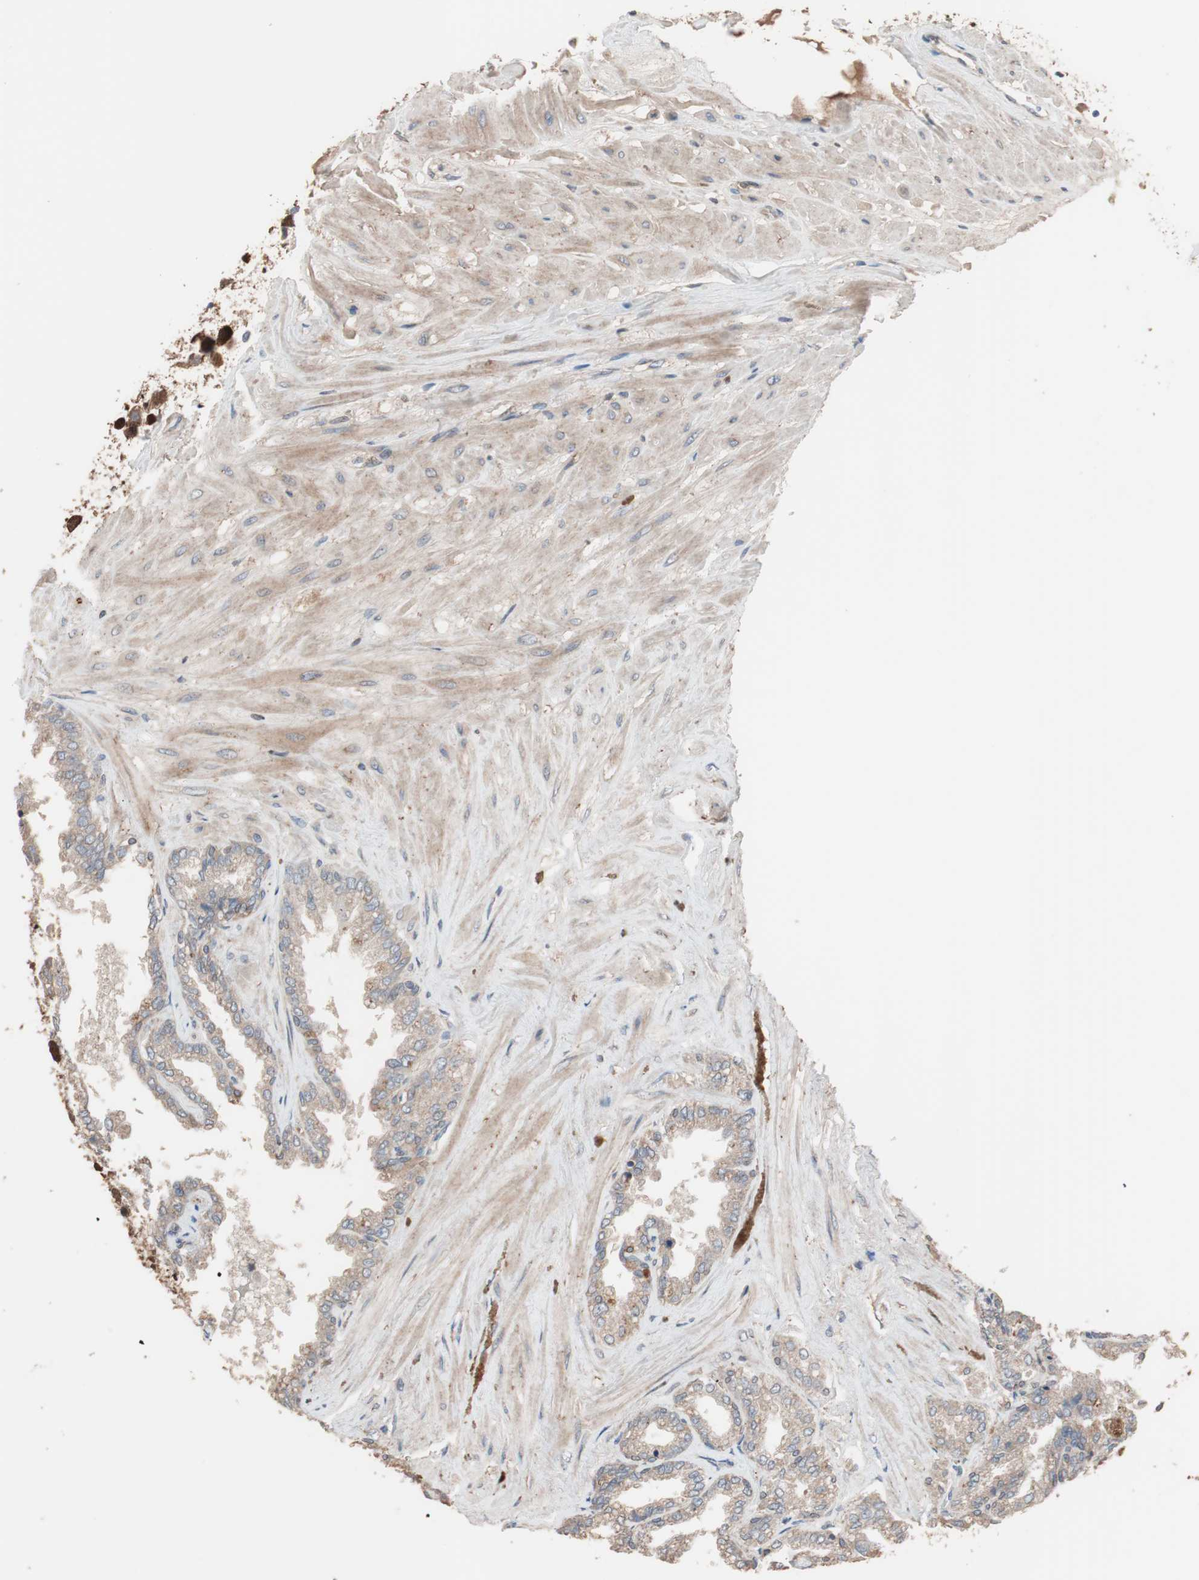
{"staining": {"intensity": "moderate", "quantity": ">75%", "location": "cytoplasmic/membranous"}, "tissue": "seminal vesicle", "cell_type": "Glandular cells", "image_type": "normal", "snomed": [{"axis": "morphology", "description": "Normal tissue, NOS"}, {"axis": "topography", "description": "Seminal veicle"}], "caption": "Immunohistochemical staining of unremarkable seminal vesicle shows medium levels of moderate cytoplasmic/membranous positivity in about >75% of glandular cells.", "gene": "SDC4", "patient": {"sex": "male", "age": 46}}